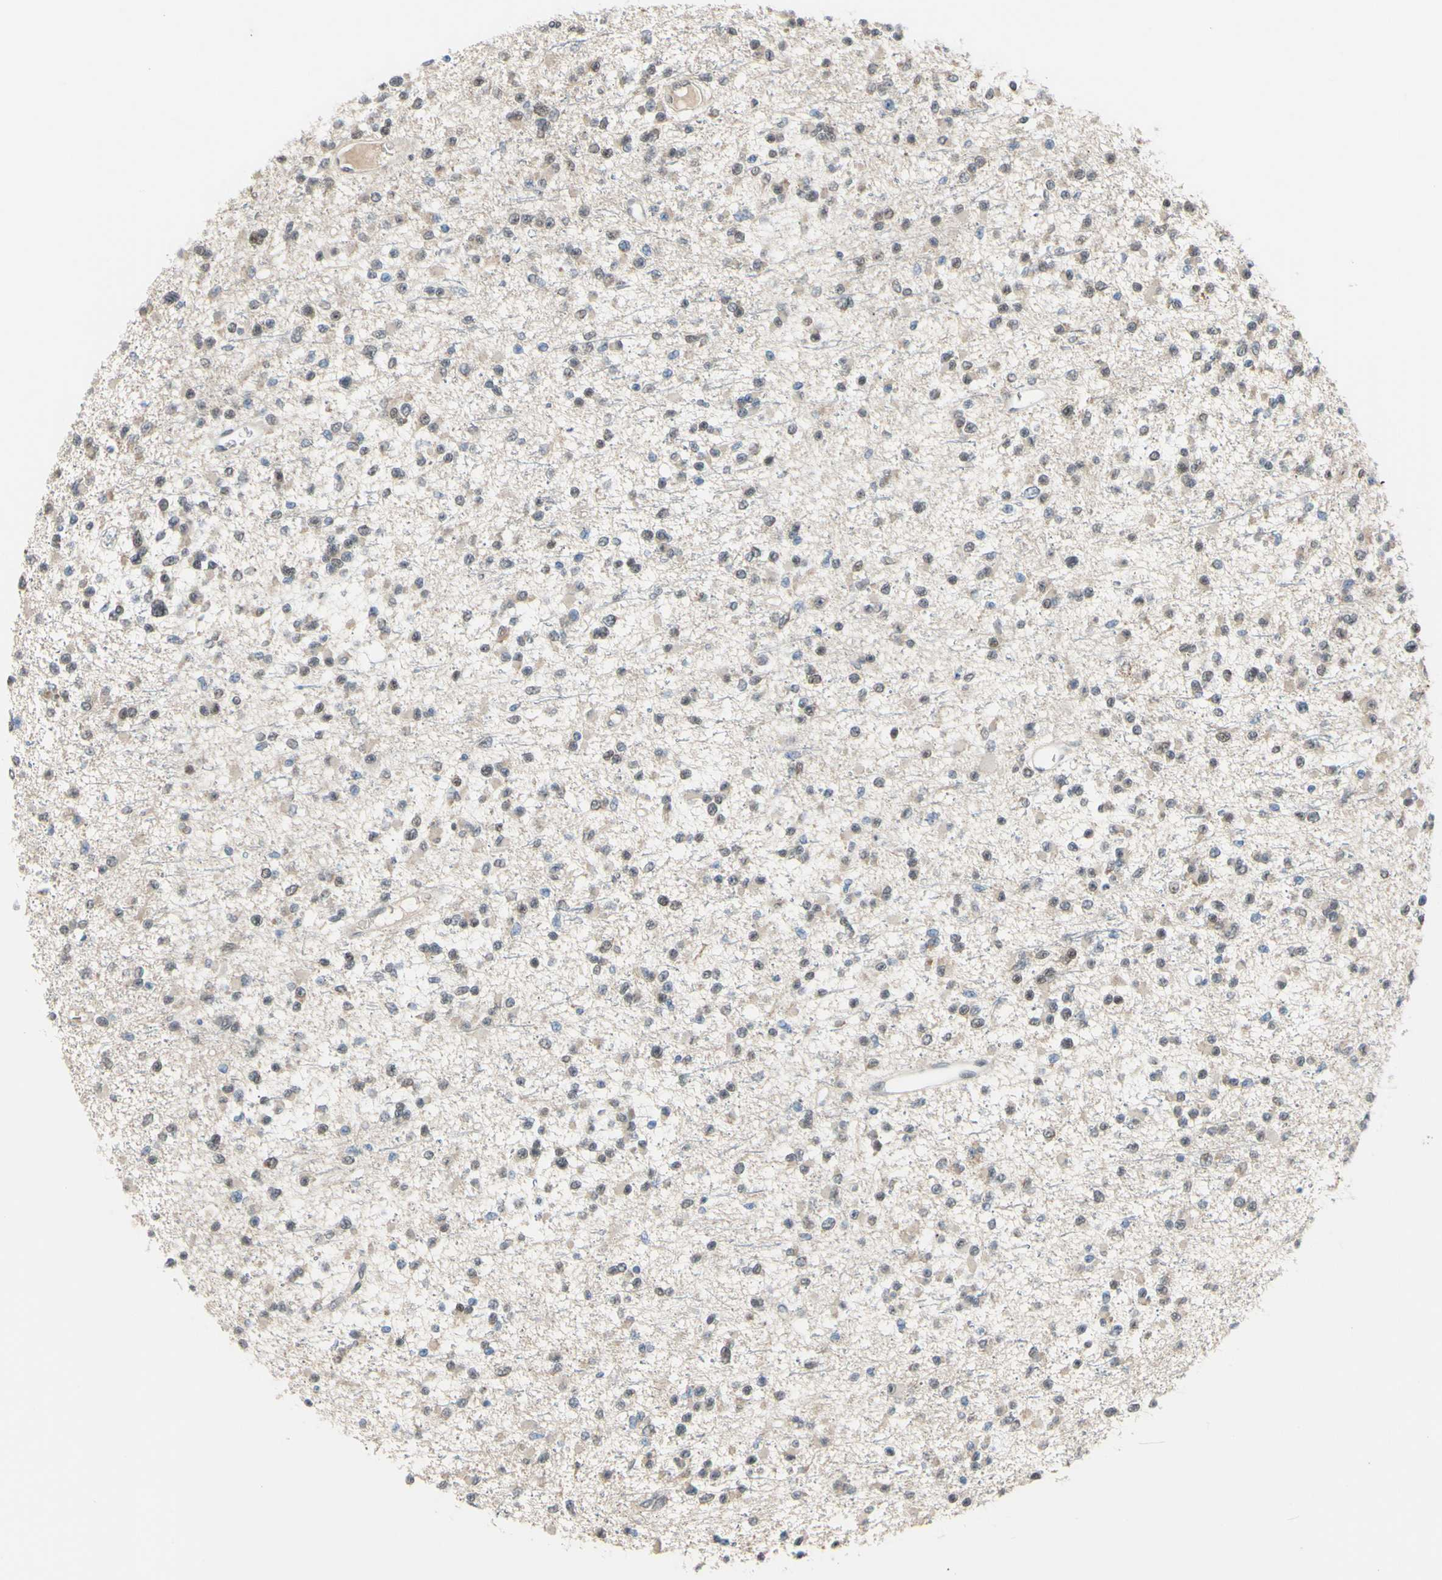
{"staining": {"intensity": "weak", "quantity": "25%-75%", "location": "cytoplasmic/membranous"}, "tissue": "glioma", "cell_type": "Tumor cells", "image_type": "cancer", "snomed": [{"axis": "morphology", "description": "Glioma, malignant, Low grade"}, {"axis": "topography", "description": "Brain"}], "caption": "This is an image of IHC staining of malignant low-grade glioma, which shows weak positivity in the cytoplasmic/membranous of tumor cells.", "gene": "SP4", "patient": {"sex": "female", "age": 22}}